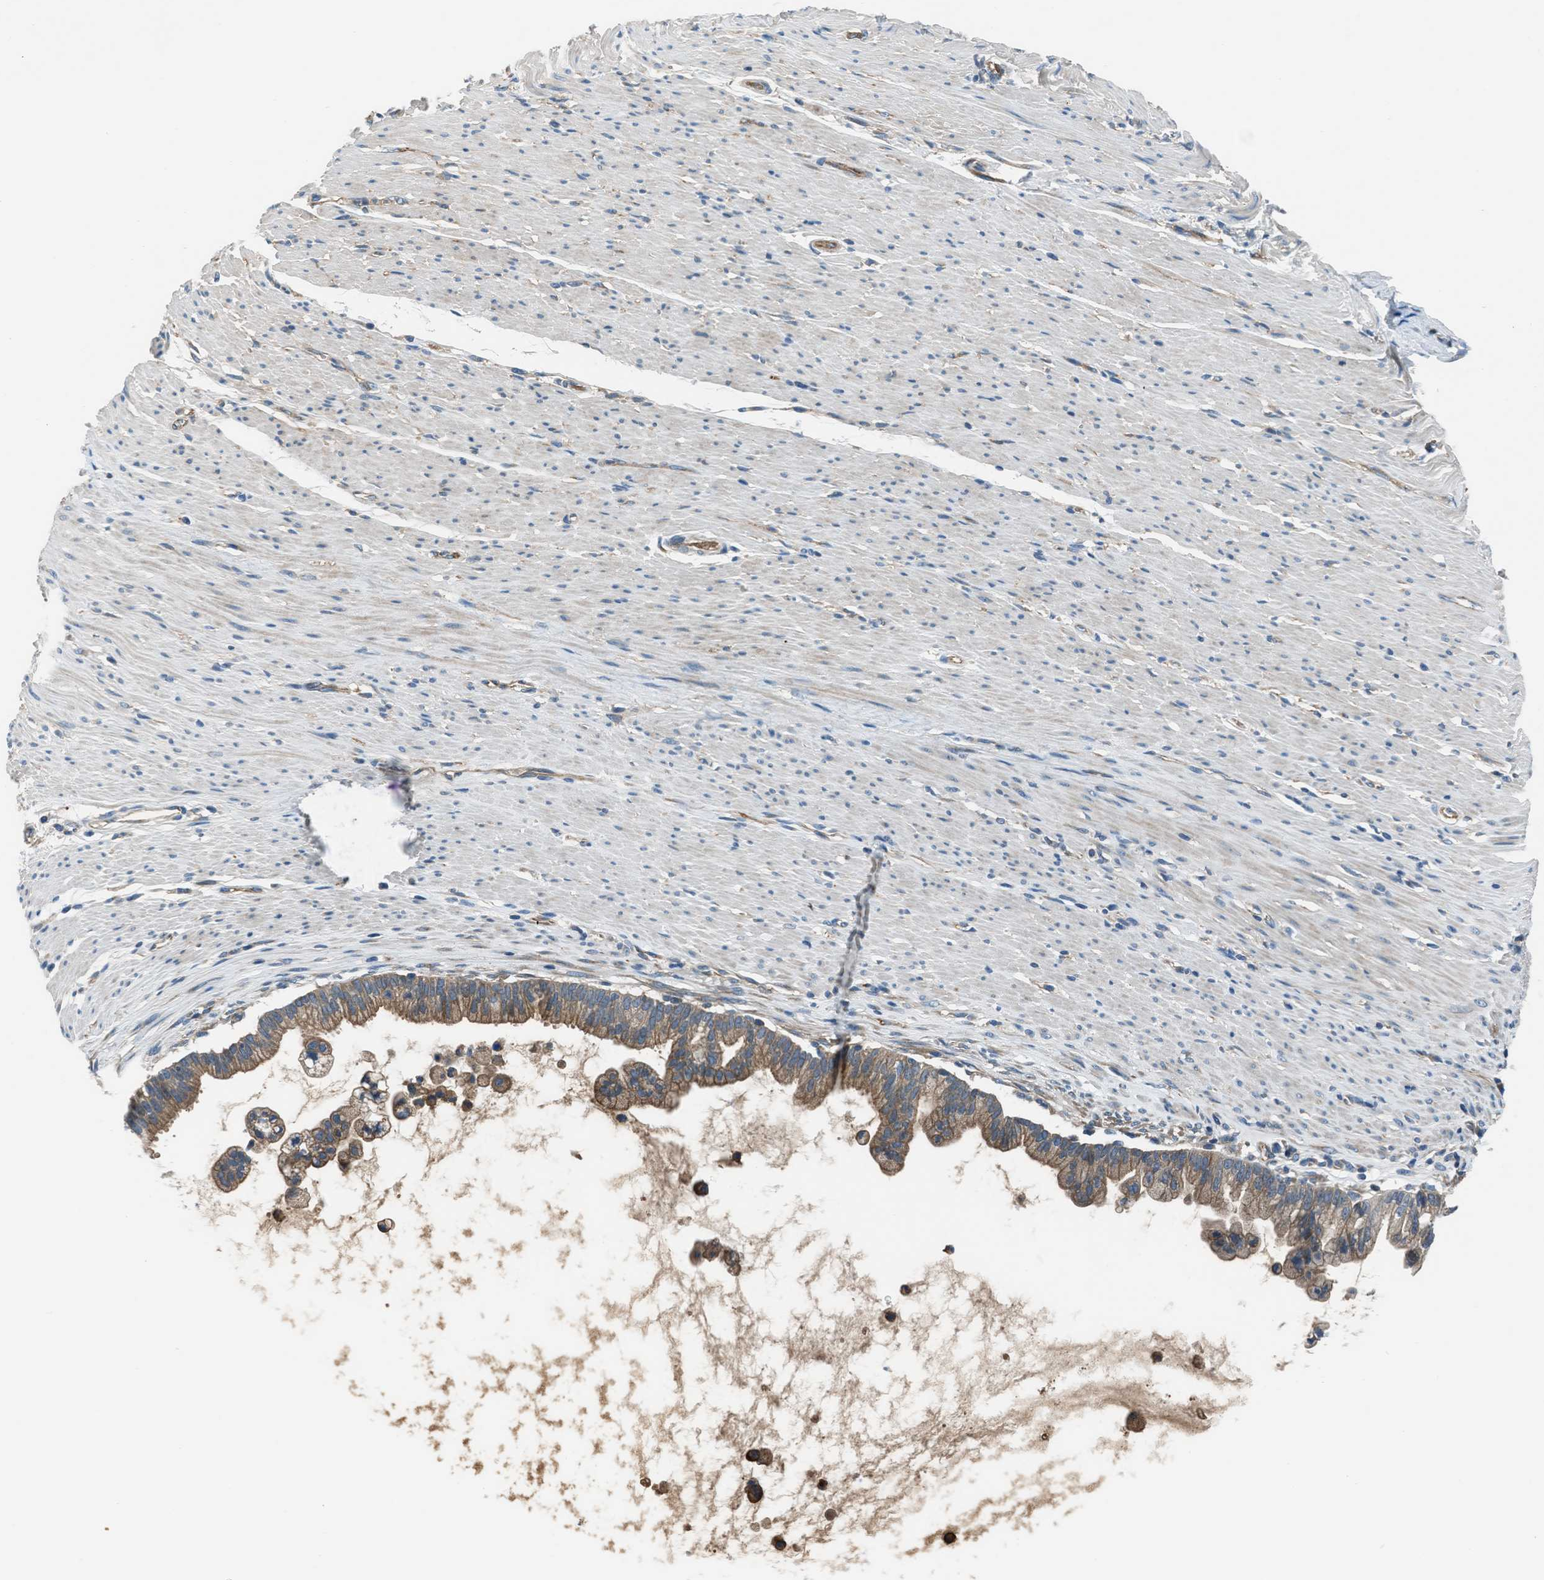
{"staining": {"intensity": "moderate", "quantity": ">75%", "location": "cytoplasmic/membranous"}, "tissue": "pancreatic cancer", "cell_type": "Tumor cells", "image_type": "cancer", "snomed": [{"axis": "morphology", "description": "Adenocarcinoma, NOS"}, {"axis": "topography", "description": "Pancreas"}], "caption": "Pancreatic cancer (adenocarcinoma) stained for a protein shows moderate cytoplasmic/membranous positivity in tumor cells.", "gene": "SLC38A6", "patient": {"sex": "male", "age": 69}}